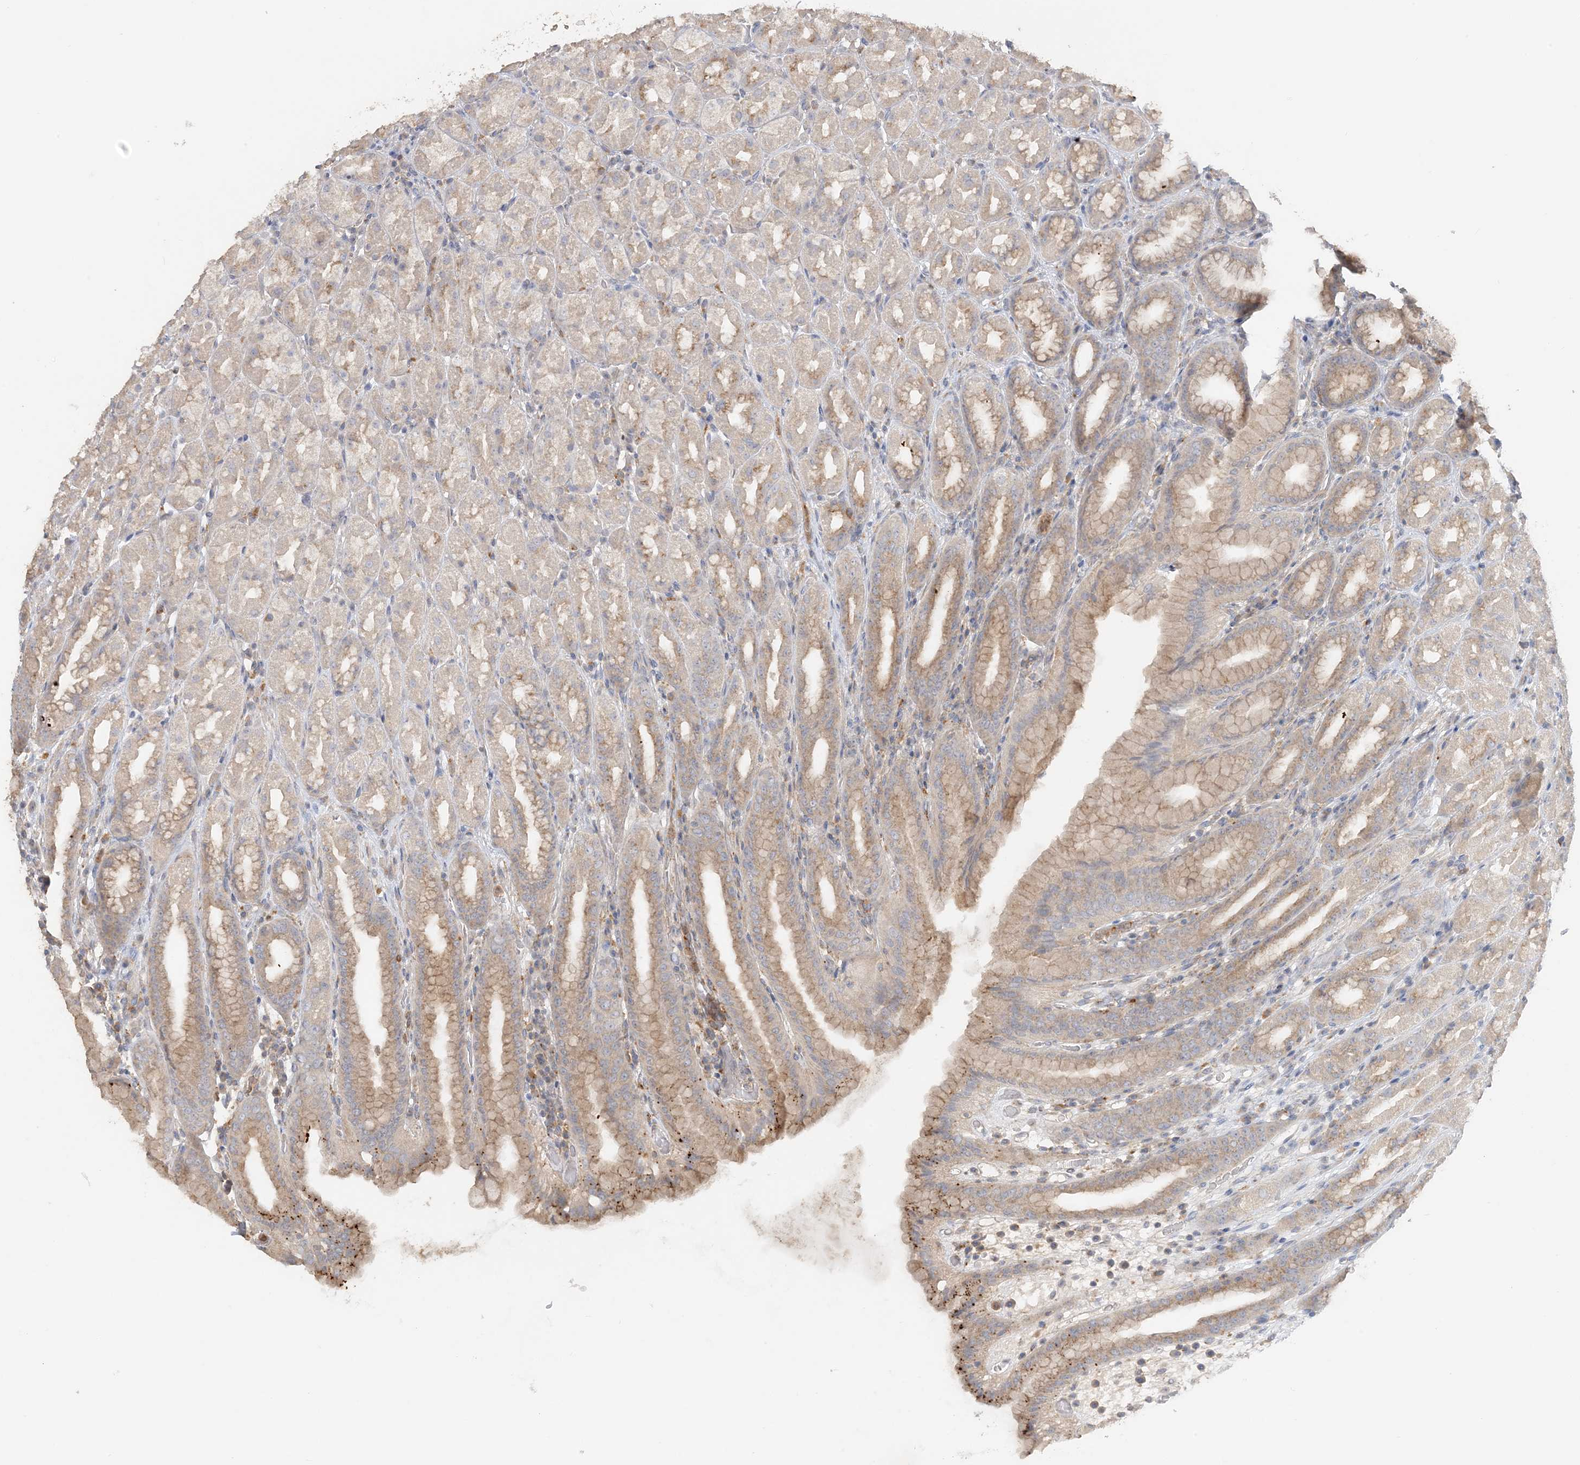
{"staining": {"intensity": "moderate", "quantity": "<25%", "location": "cytoplasmic/membranous"}, "tissue": "stomach", "cell_type": "Glandular cells", "image_type": "normal", "snomed": [{"axis": "morphology", "description": "Normal tissue, NOS"}, {"axis": "topography", "description": "Stomach, upper"}], "caption": "Stomach stained for a protein shows moderate cytoplasmic/membranous positivity in glandular cells.", "gene": "SPPL2A", "patient": {"sex": "male", "age": 68}}